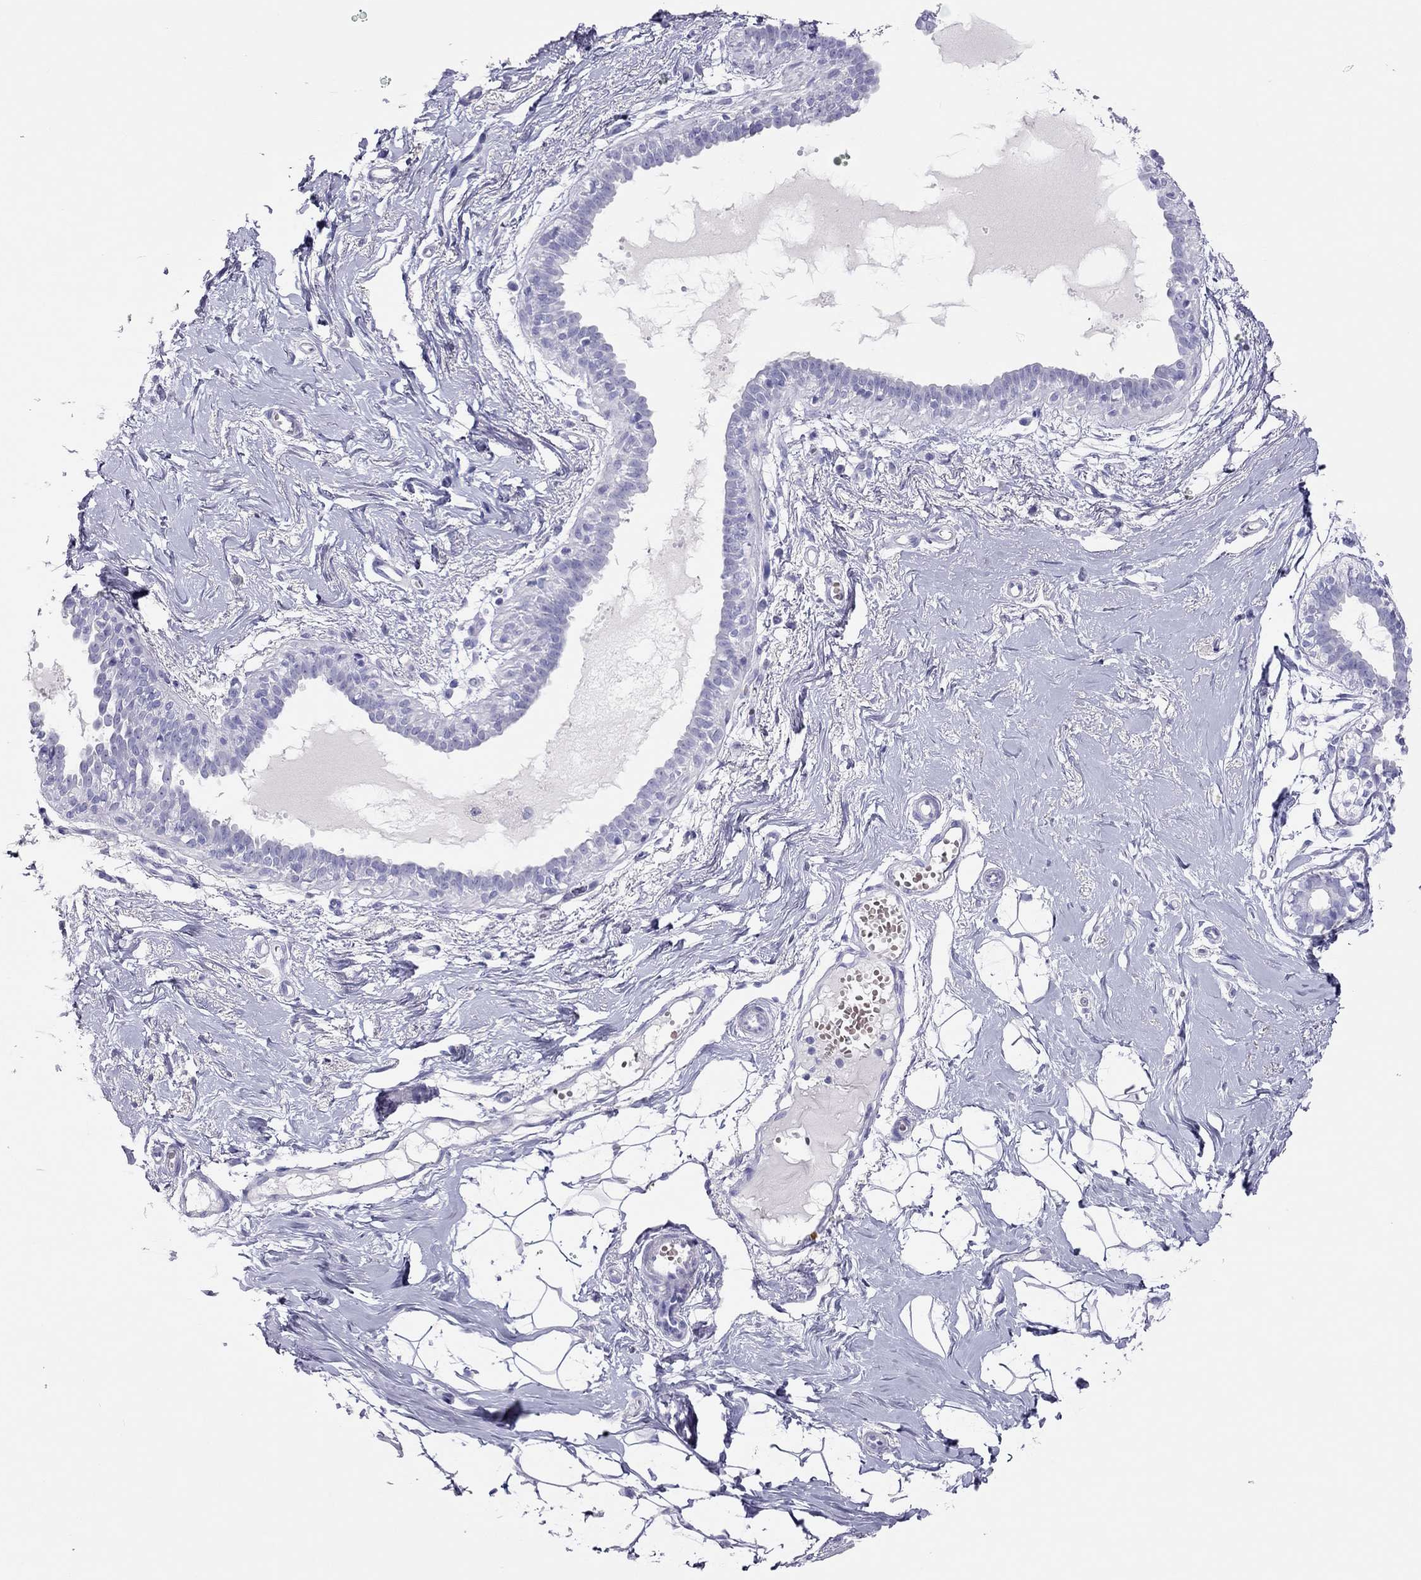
{"staining": {"intensity": "negative", "quantity": "none", "location": "none"}, "tissue": "breast", "cell_type": "Adipocytes", "image_type": "normal", "snomed": [{"axis": "morphology", "description": "Normal tissue, NOS"}, {"axis": "topography", "description": "Breast"}], "caption": "An image of breast stained for a protein exhibits no brown staining in adipocytes.", "gene": "TSHB", "patient": {"sex": "female", "age": 49}}